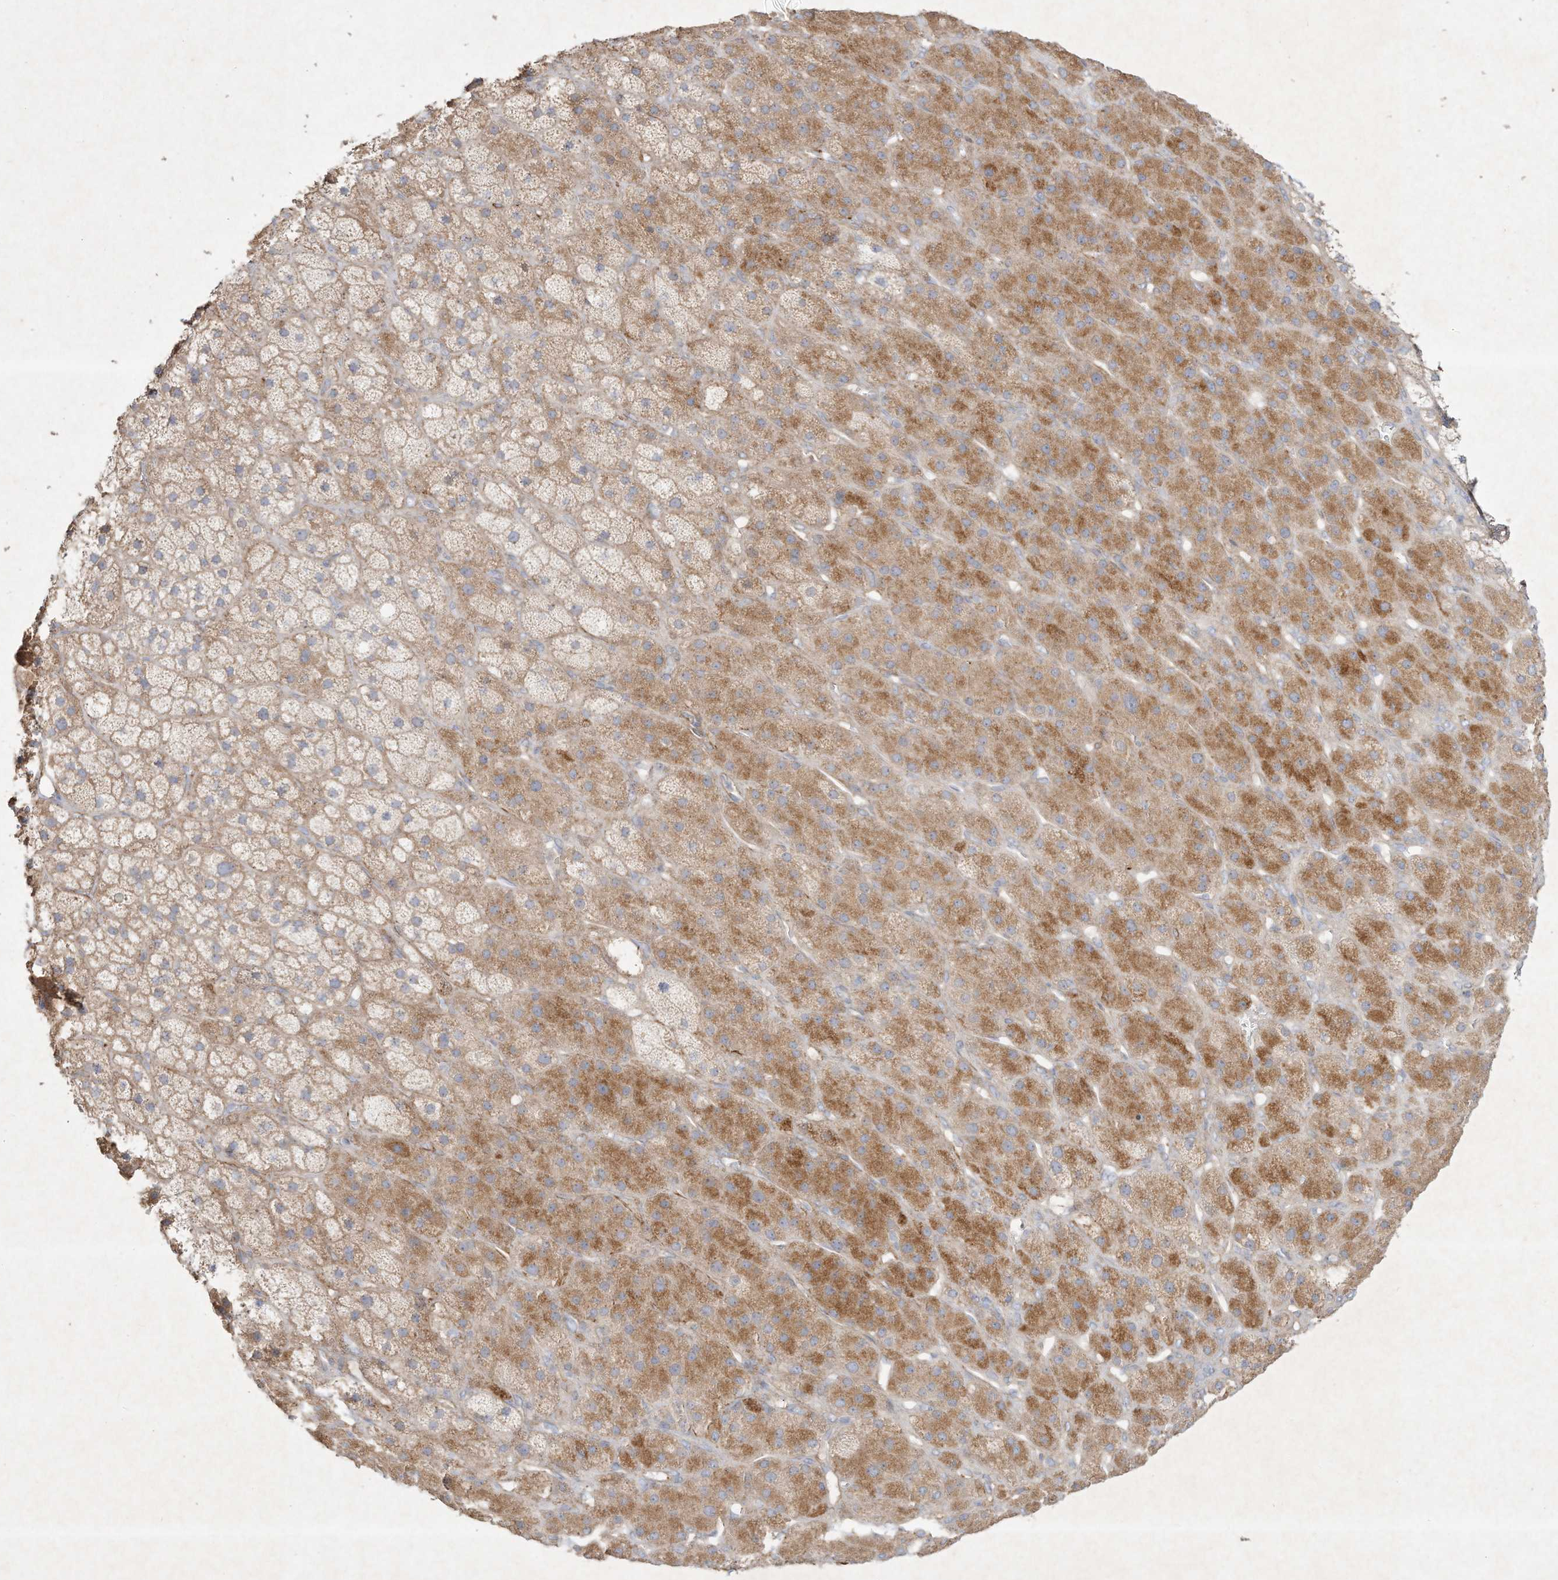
{"staining": {"intensity": "moderate", "quantity": ">75%", "location": "cytoplasmic/membranous"}, "tissue": "adrenal gland", "cell_type": "Glandular cells", "image_type": "normal", "snomed": [{"axis": "morphology", "description": "Normal tissue, NOS"}, {"axis": "topography", "description": "Adrenal gland"}], "caption": "Normal adrenal gland exhibits moderate cytoplasmic/membranous expression in about >75% of glandular cells, visualized by immunohistochemistry.", "gene": "HTR5A", "patient": {"sex": "male", "age": 61}}